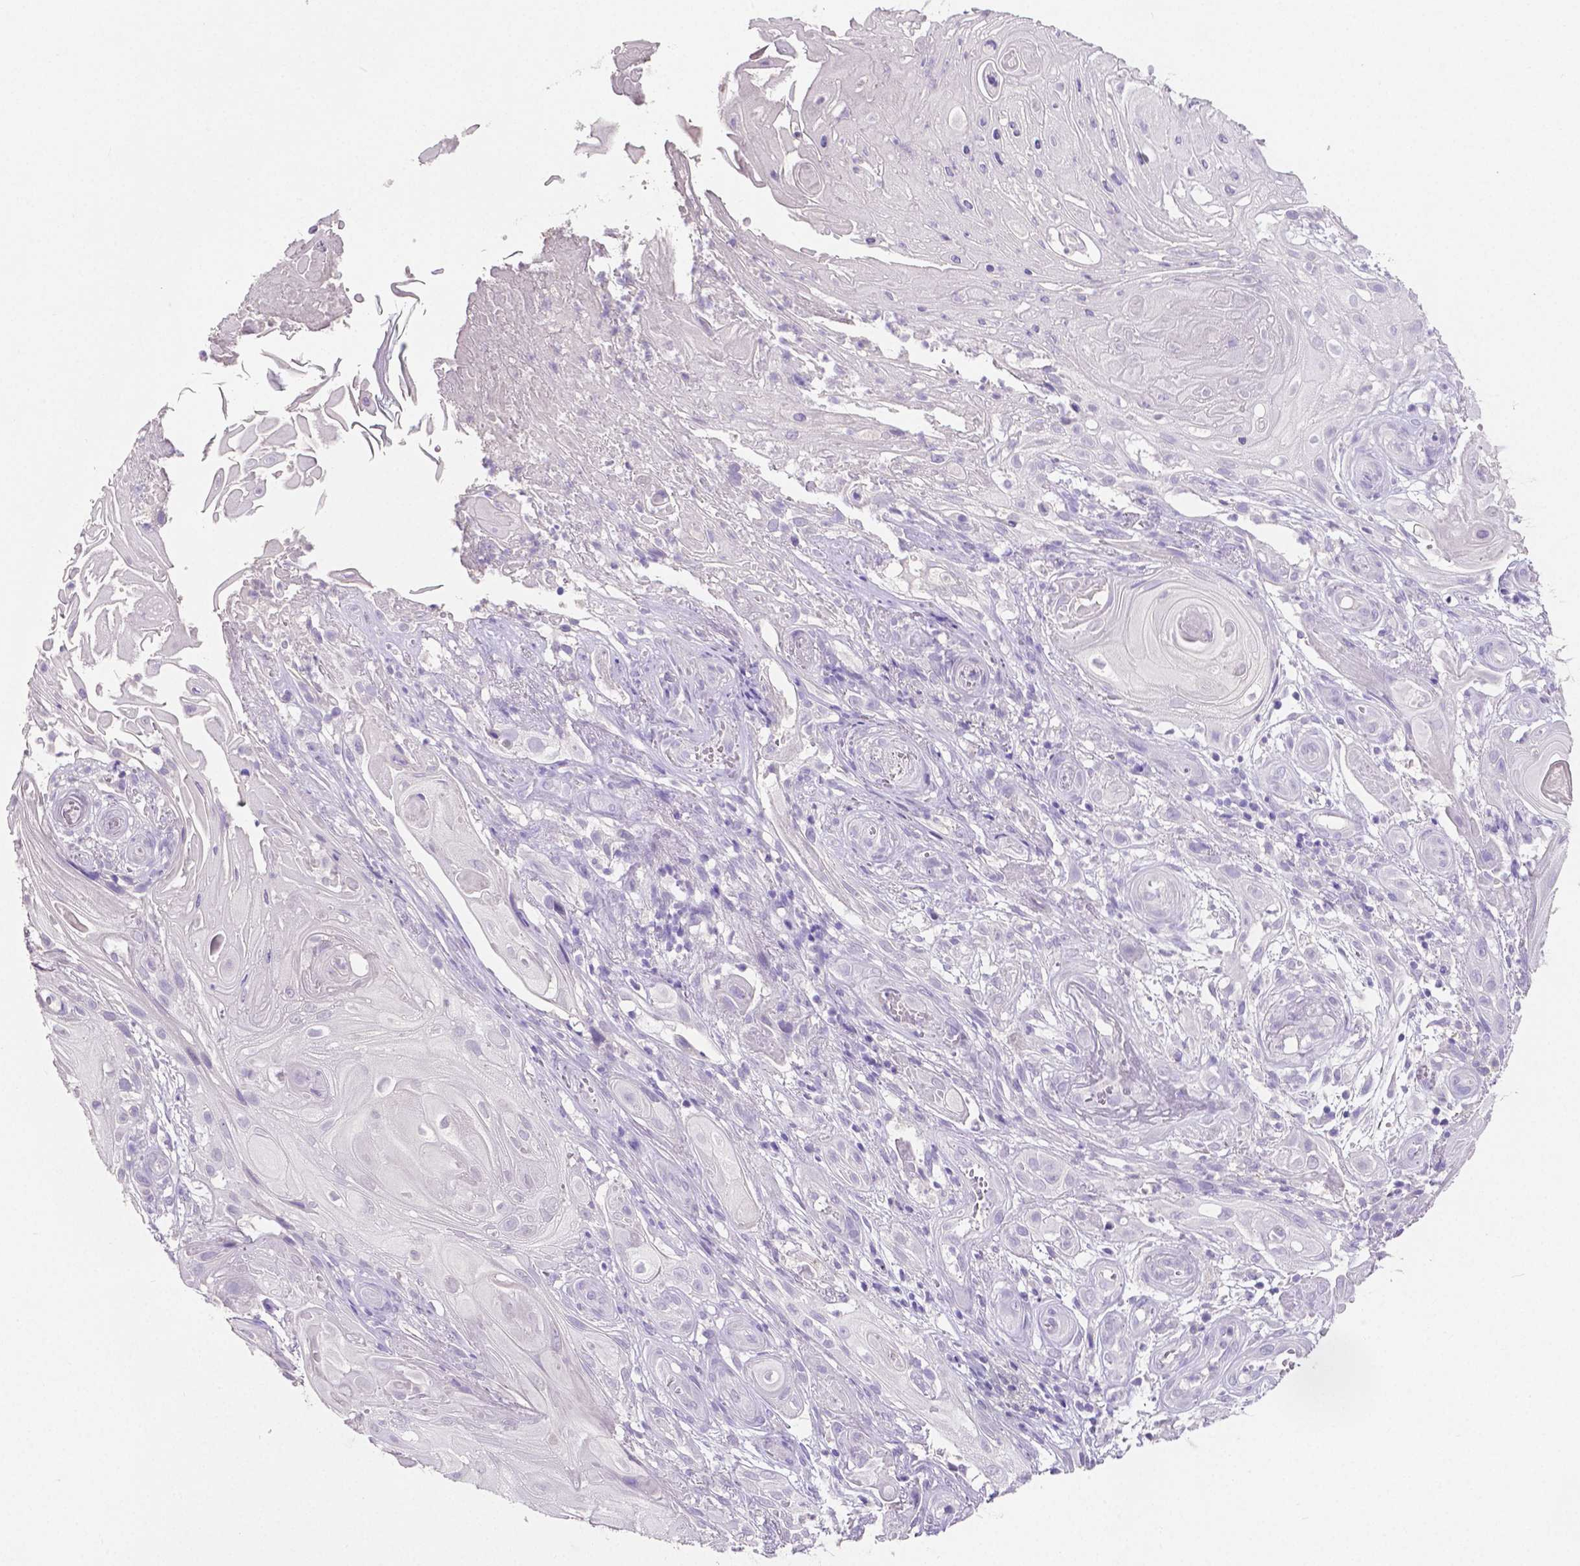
{"staining": {"intensity": "negative", "quantity": "none", "location": "none"}, "tissue": "skin cancer", "cell_type": "Tumor cells", "image_type": "cancer", "snomed": [{"axis": "morphology", "description": "Squamous cell carcinoma, NOS"}, {"axis": "topography", "description": "Skin"}], "caption": "This is an immunohistochemistry micrograph of skin squamous cell carcinoma. There is no positivity in tumor cells.", "gene": "SLC22A2", "patient": {"sex": "male", "age": 62}}